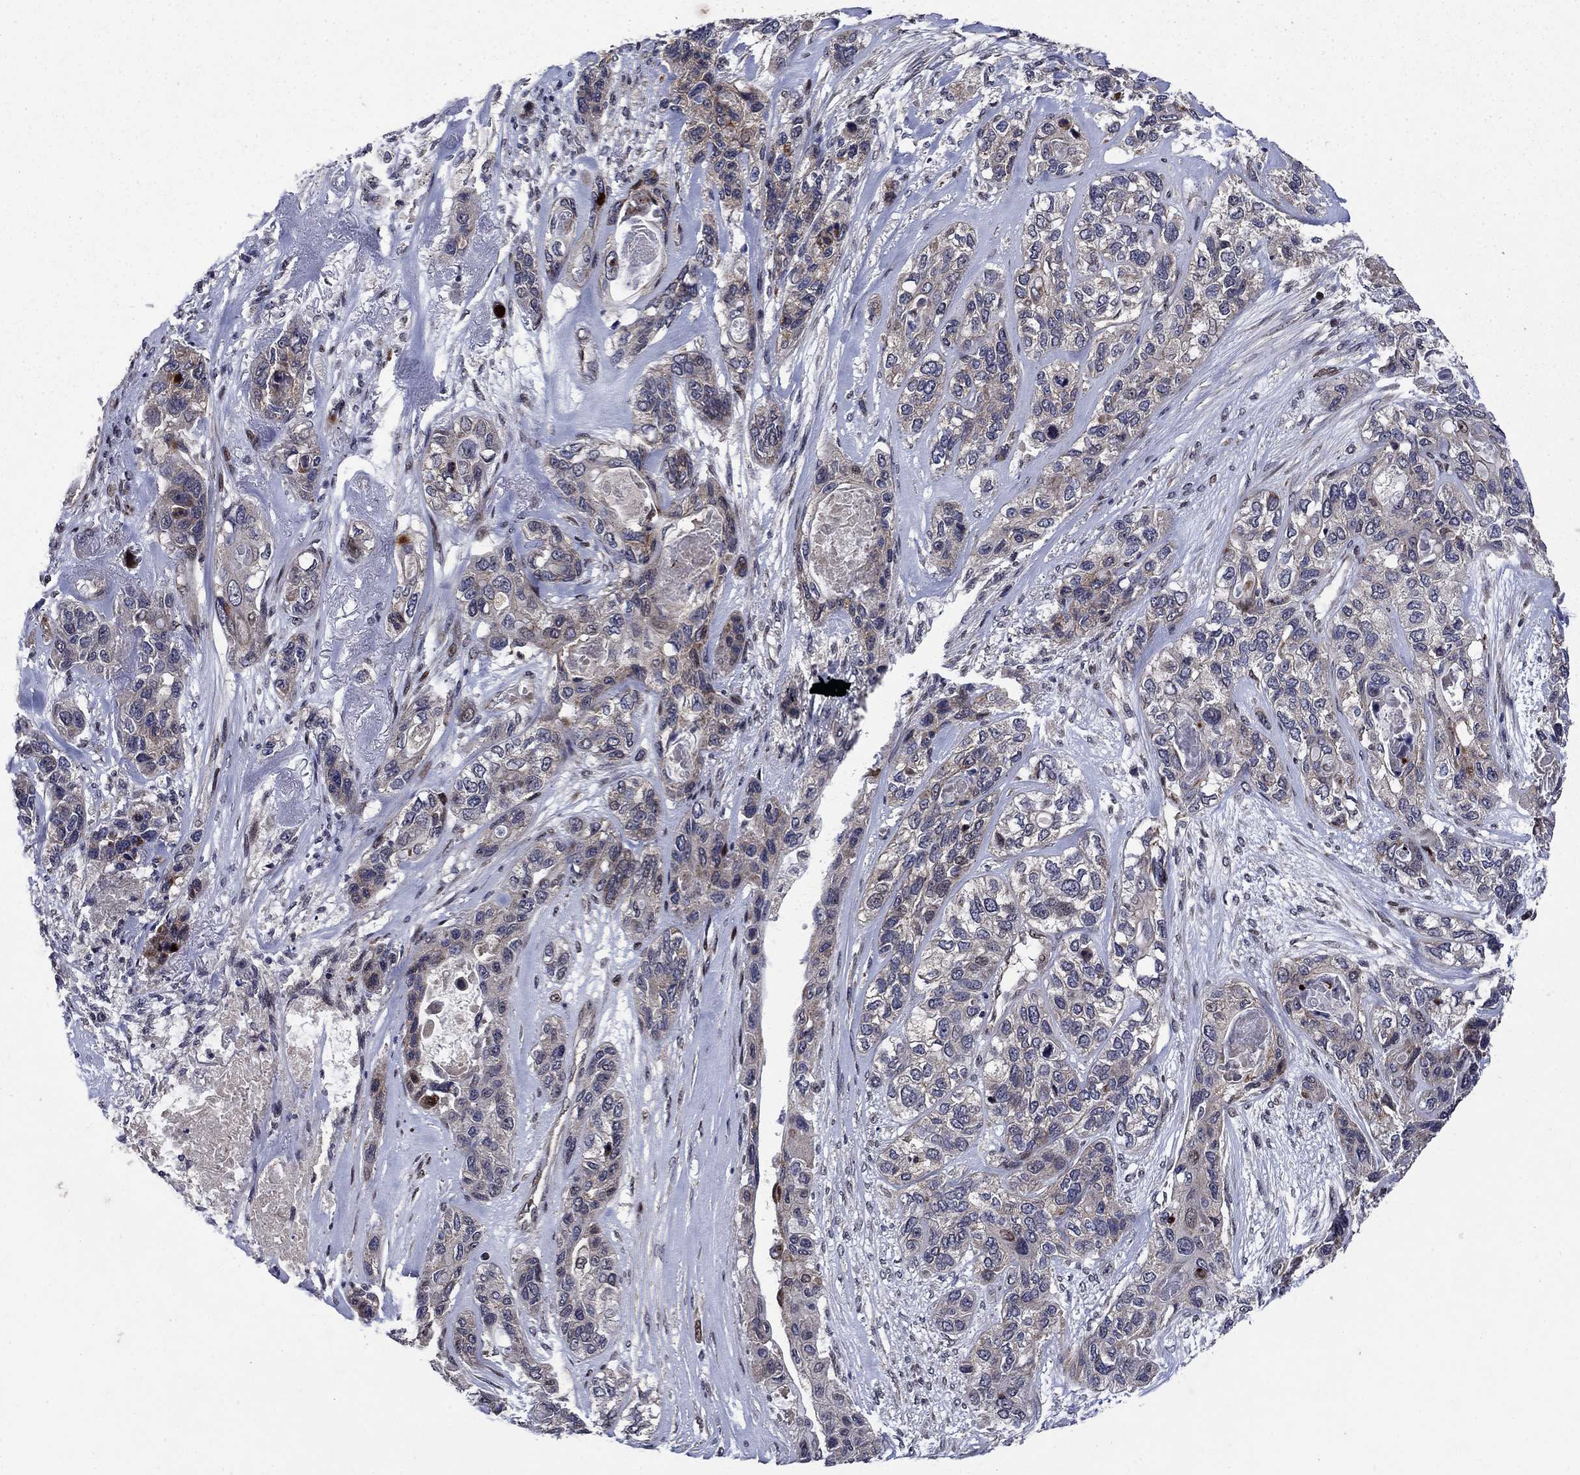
{"staining": {"intensity": "weak", "quantity": "<25%", "location": "cytoplasmic/membranous"}, "tissue": "lung cancer", "cell_type": "Tumor cells", "image_type": "cancer", "snomed": [{"axis": "morphology", "description": "Squamous cell carcinoma, NOS"}, {"axis": "topography", "description": "Lung"}], "caption": "Lung squamous cell carcinoma was stained to show a protein in brown. There is no significant staining in tumor cells.", "gene": "AGTPBP1", "patient": {"sex": "female", "age": 70}}